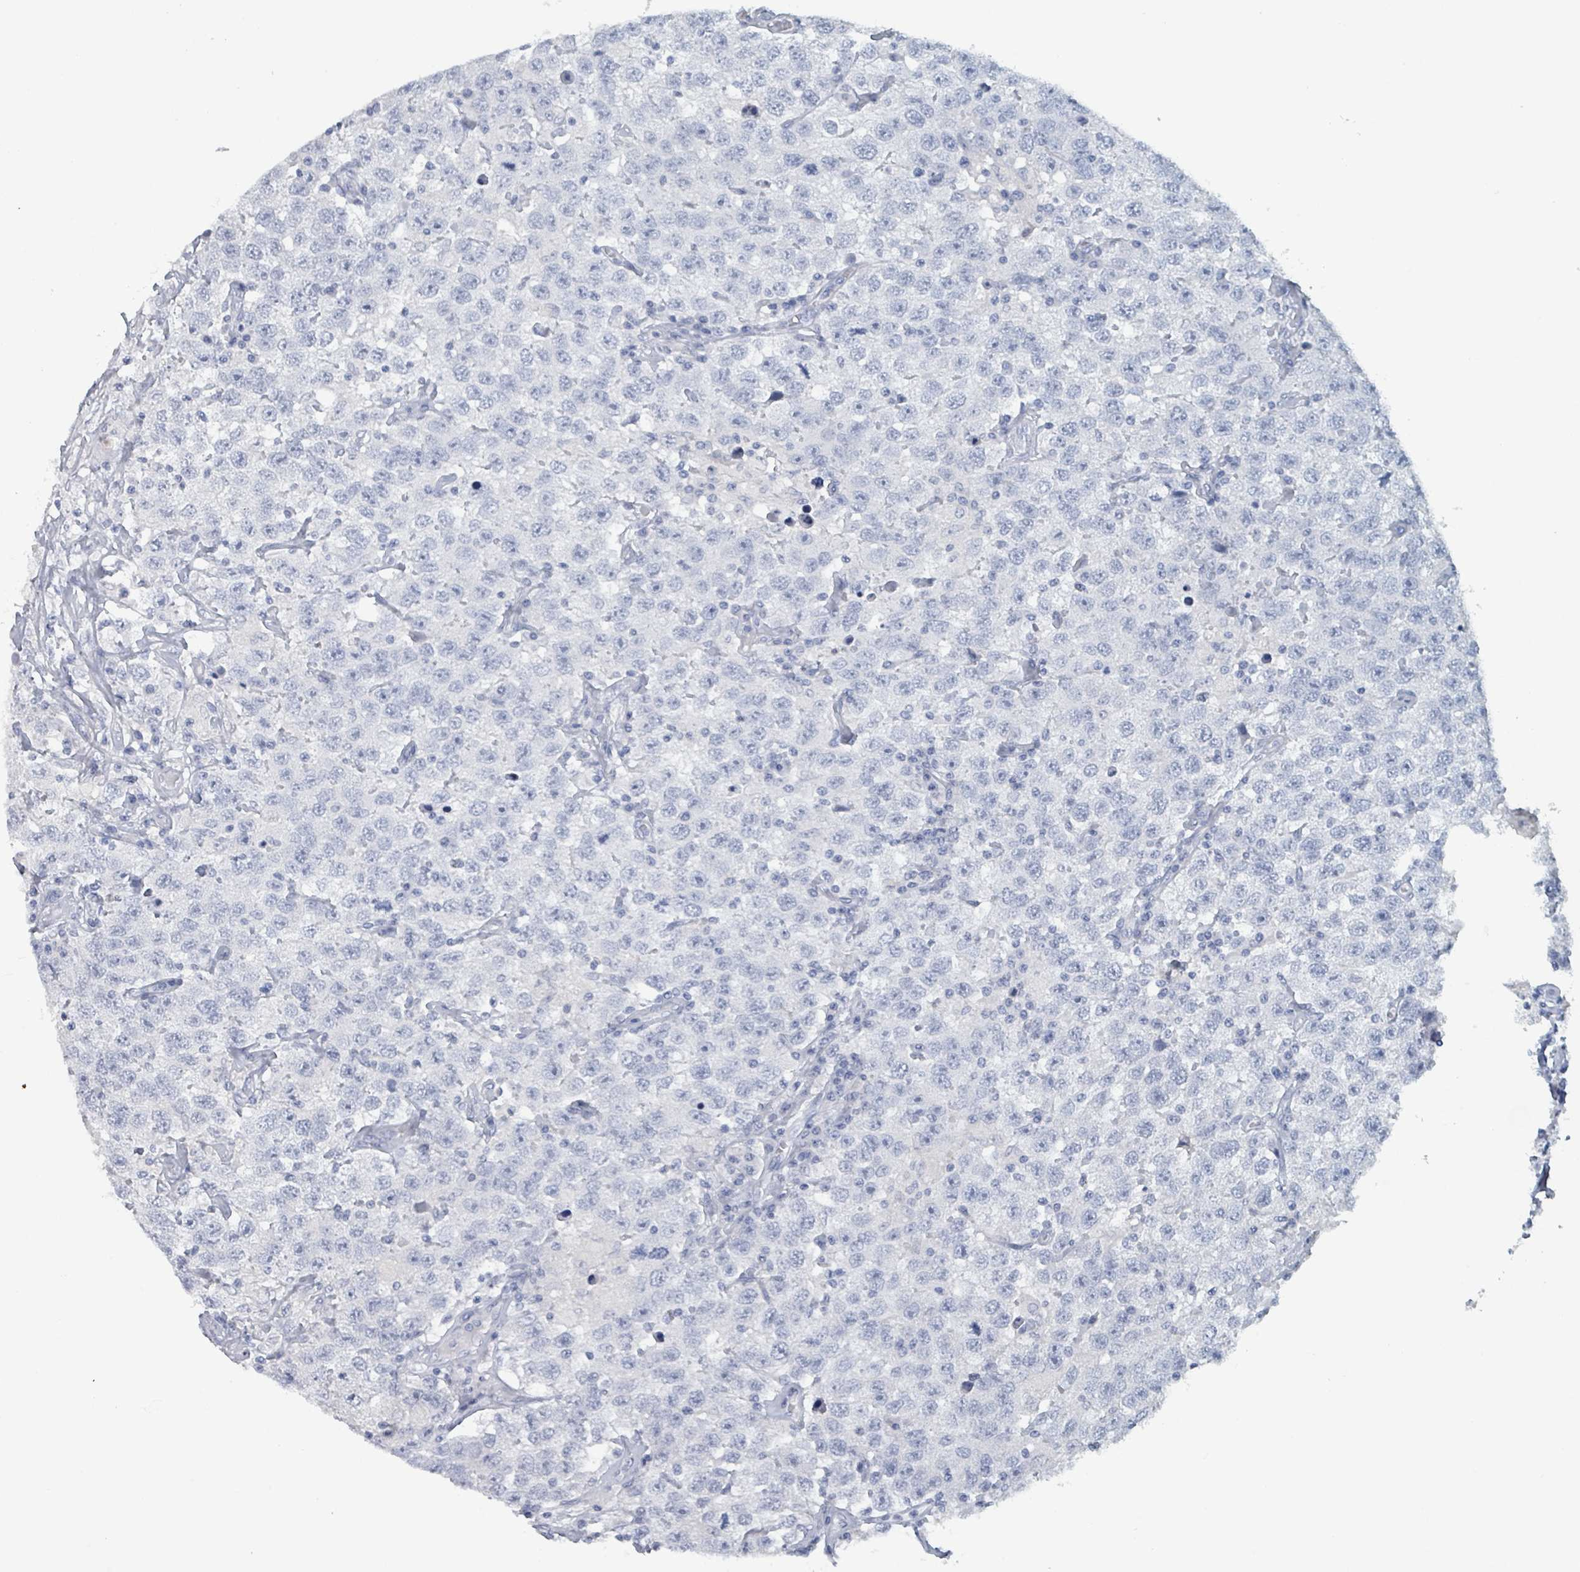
{"staining": {"intensity": "negative", "quantity": "none", "location": "none"}, "tissue": "testis cancer", "cell_type": "Tumor cells", "image_type": "cancer", "snomed": [{"axis": "morphology", "description": "Seminoma, NOS"}, {"axis": "topography", "description": "Testis"}], "caption": "The immunohistochemistry (IHC) histopathology image has no significant staining in tumor cells of testis cancer (seminoma) tissue. (Stains: DAB immunohistochemistry (IHC) with hematoxylin counter stain, Microscopy: brightfield microscopy at high magnification).", "gene": "VPS13D", "patient": {"sex": "male", "age": 41}}